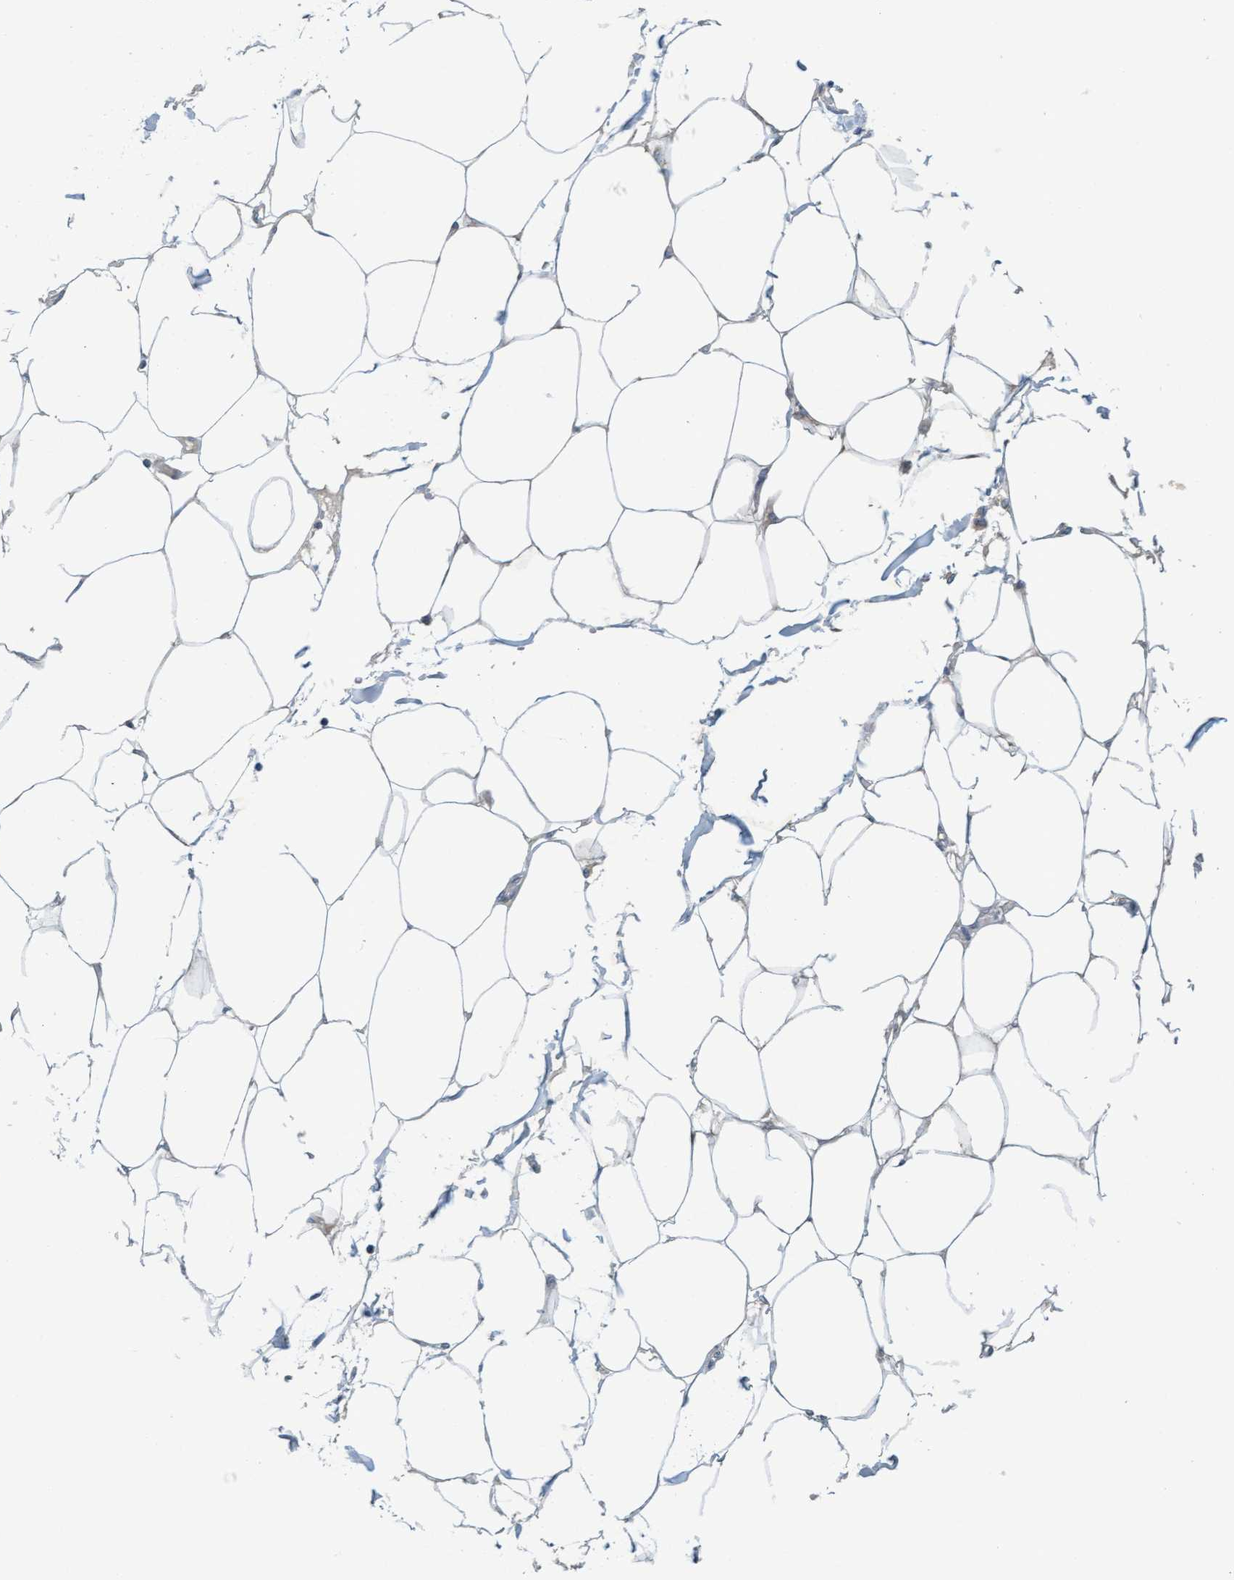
{"staining": {"intensity": "weak", "quantity": ">75%", "location": "cytoplasmic/membranous"}, "tissue": "adipose tissue", "cell_type": "Adipocytes", "image_type": "normal", "snomed": [{"axis": "morphology", "description": "Normal tissue, NOS"}, {"axis": "morphology", "description": "Adenocarcinoma, NOS"}, {"axis": "topography", "description": "Colon"}, {"axis": "topography", "description": "Peripheral nerve tissue"}], "caption": "Immunohistochemical staining of normal human adipose tissue reveals weak cytoplasmic/membranous protein positivity in approximately >75% of adipocytes. The staining was performed using DAB, with brown indicating positive protein expression. Nuclei are stained blue with hematoxylin.", "gene": "TSTD2", "patient": {"sex": "male", "age": 14}}